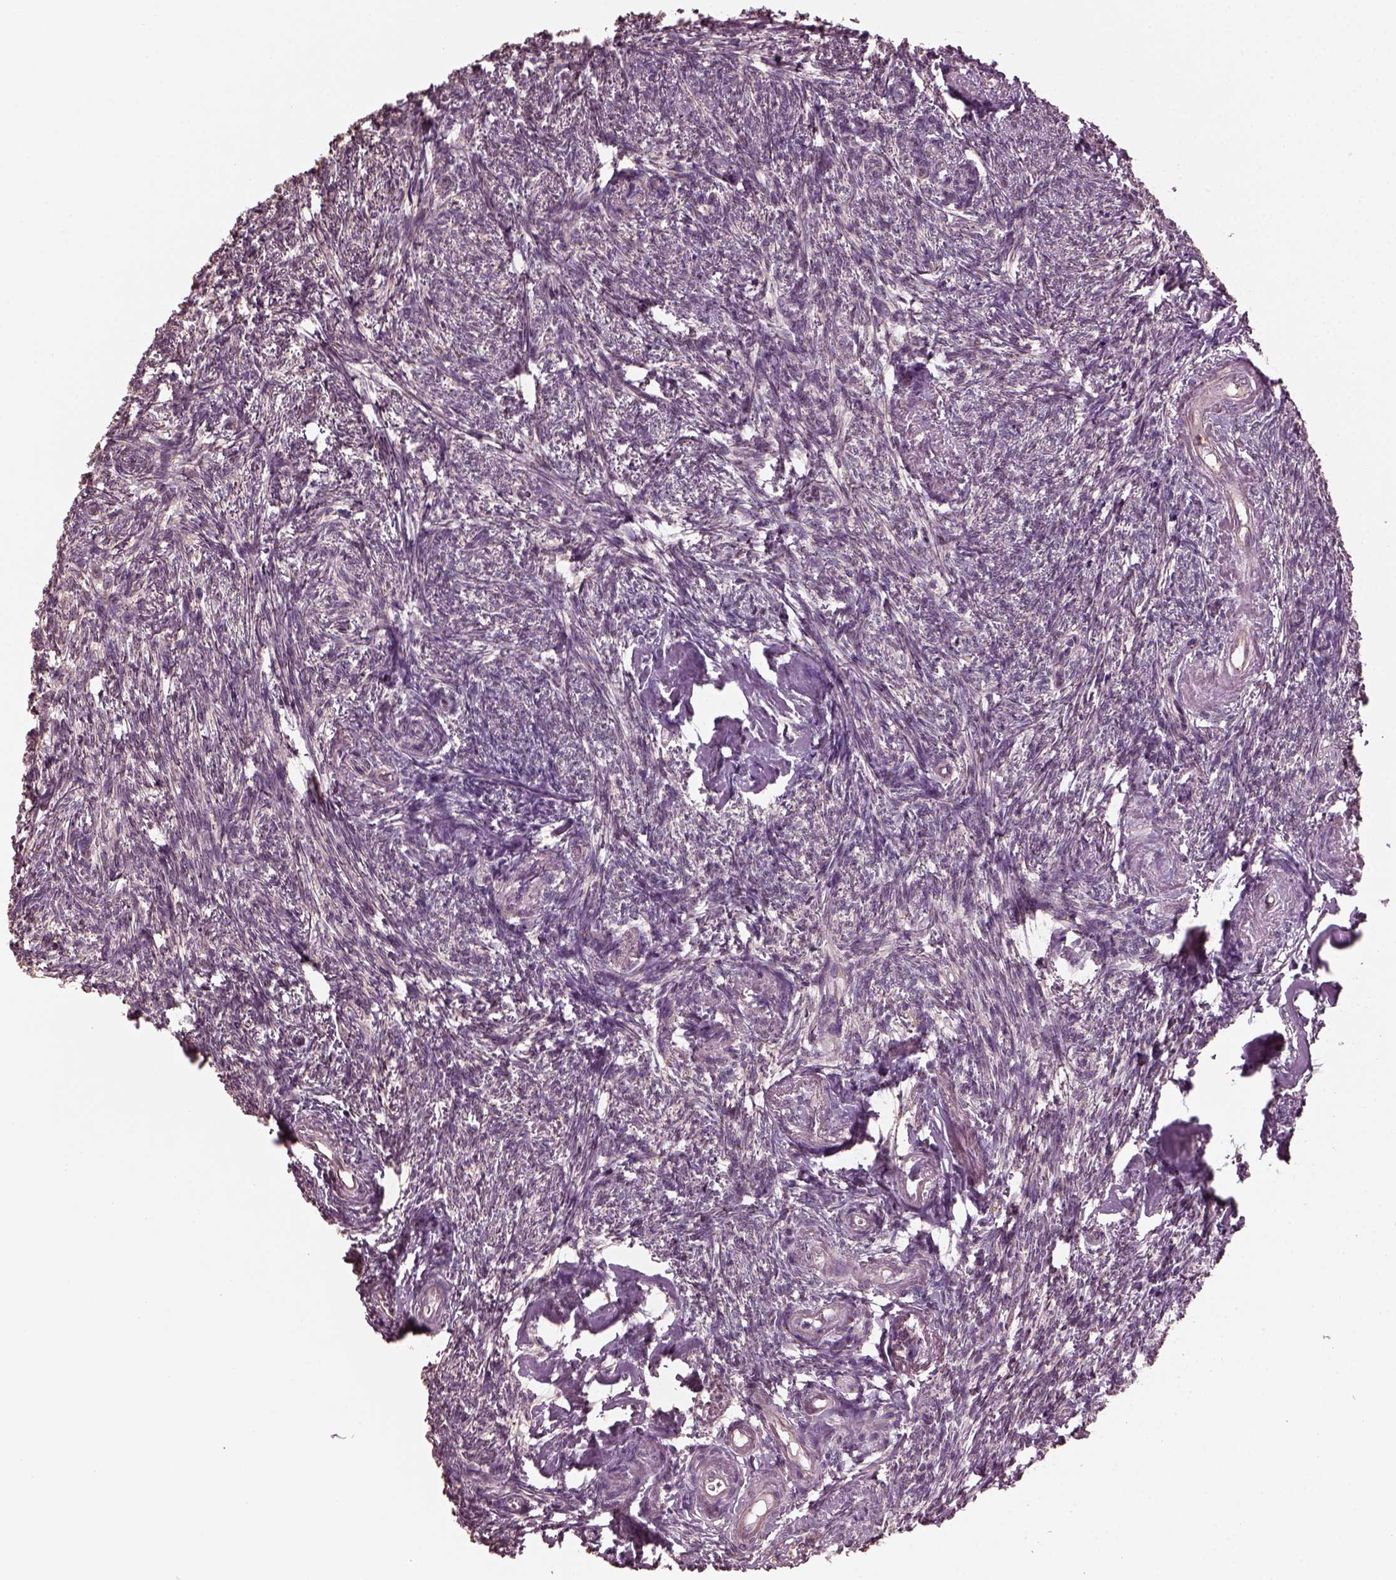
{"staining": {"intensity": "moderate", "quantity": "25%-75%", "location": "cytoplasmic/membranous"}, "tissue": "ovary", "cell_type": "Follicle cells", "image_type": "normal", "snomed": [{"axis": "morphology", "description": "Normal tissue, NOS"}, {"axis": "topography", "description": "Ovary"}], "caption": "A micrograph showing moderate cytoplasmic/membranous expression in approximately 25%-75% of follicle cells in normal ovary, as visualized by brown immunohistochemical staining.", "gene": "RUFY3", "patient": {"sex": "female", "age": 72}}